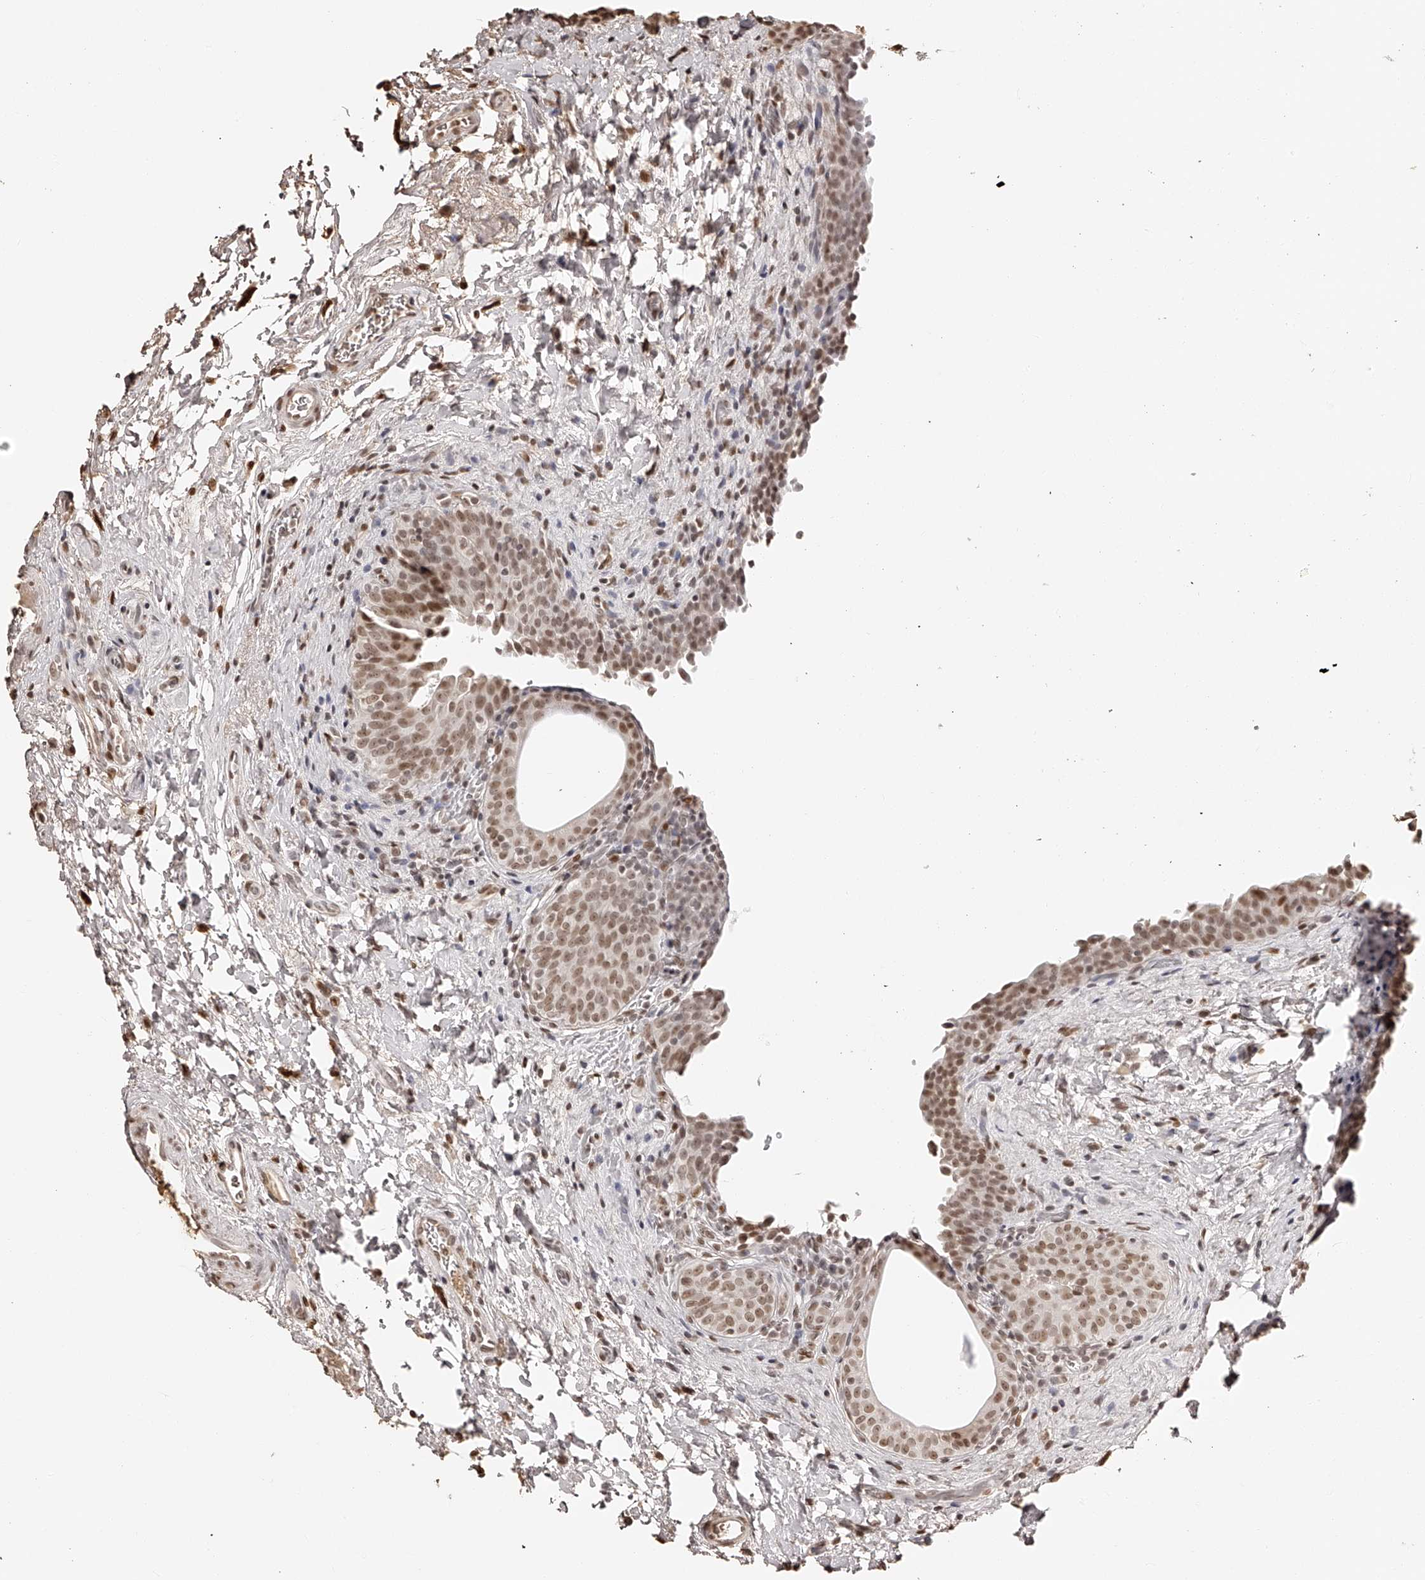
{"staining": {"intensity": "moderate", "quantity": ">75%", "location": "nuclear"}, "tissue": "urinary bladder", "cell_type": "Urothelial cells", "image_type": "normal", "snomed": [{"axis": "morphology", "description": "Normal tissue, NOS"}, {"axis": "topography", "description": "Urinary bladder"}], "caption": "Immunohistochemical staining of normal human urinary bladder demonstrates moderate nuclear protein expression in approximately >75% of urothelial cells. (DAB IHC with brightfield microscopy, high magnification).", "gene": "ZNF503", "patient": {"sex": "male", "age": 83}}